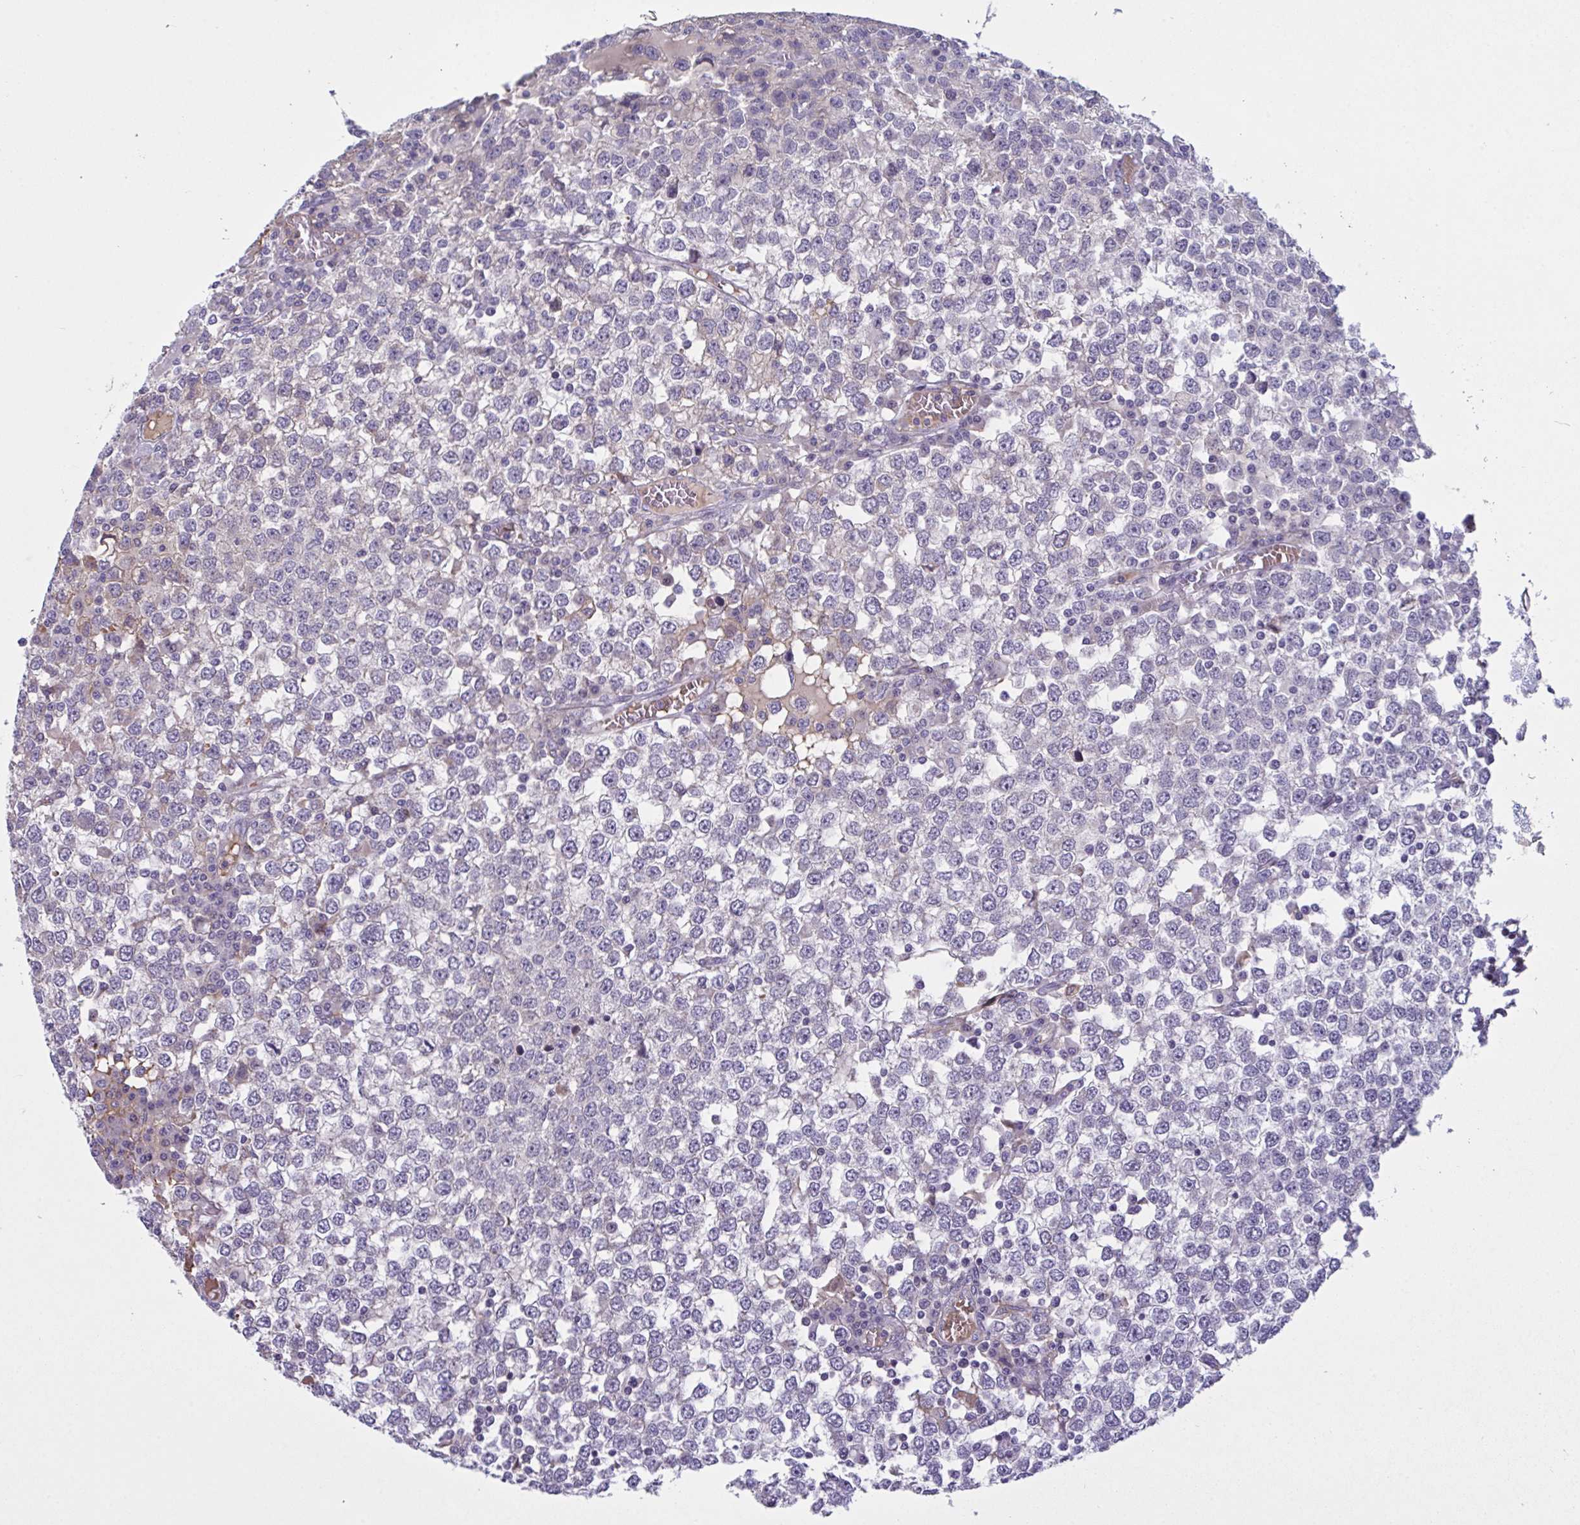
{"staining": {"intensity": "negative", "quantity": "none", "location": "none"}, "tissue": "testis cancer", "cell_type": "Tumor cells", "image_type": "cancer", "snomed": [{"axis": "morphology", "description": "Seminoma, NOS"}, {"axis": "topography", "description": "Testis"}], "caption": "This is an immunohistochemistry (IHC) photomicrograph of seminoma (testis). There is no expression in tumor cells.", "gene": "VWC2", "patient": {"sex": "male", "age": 65}}